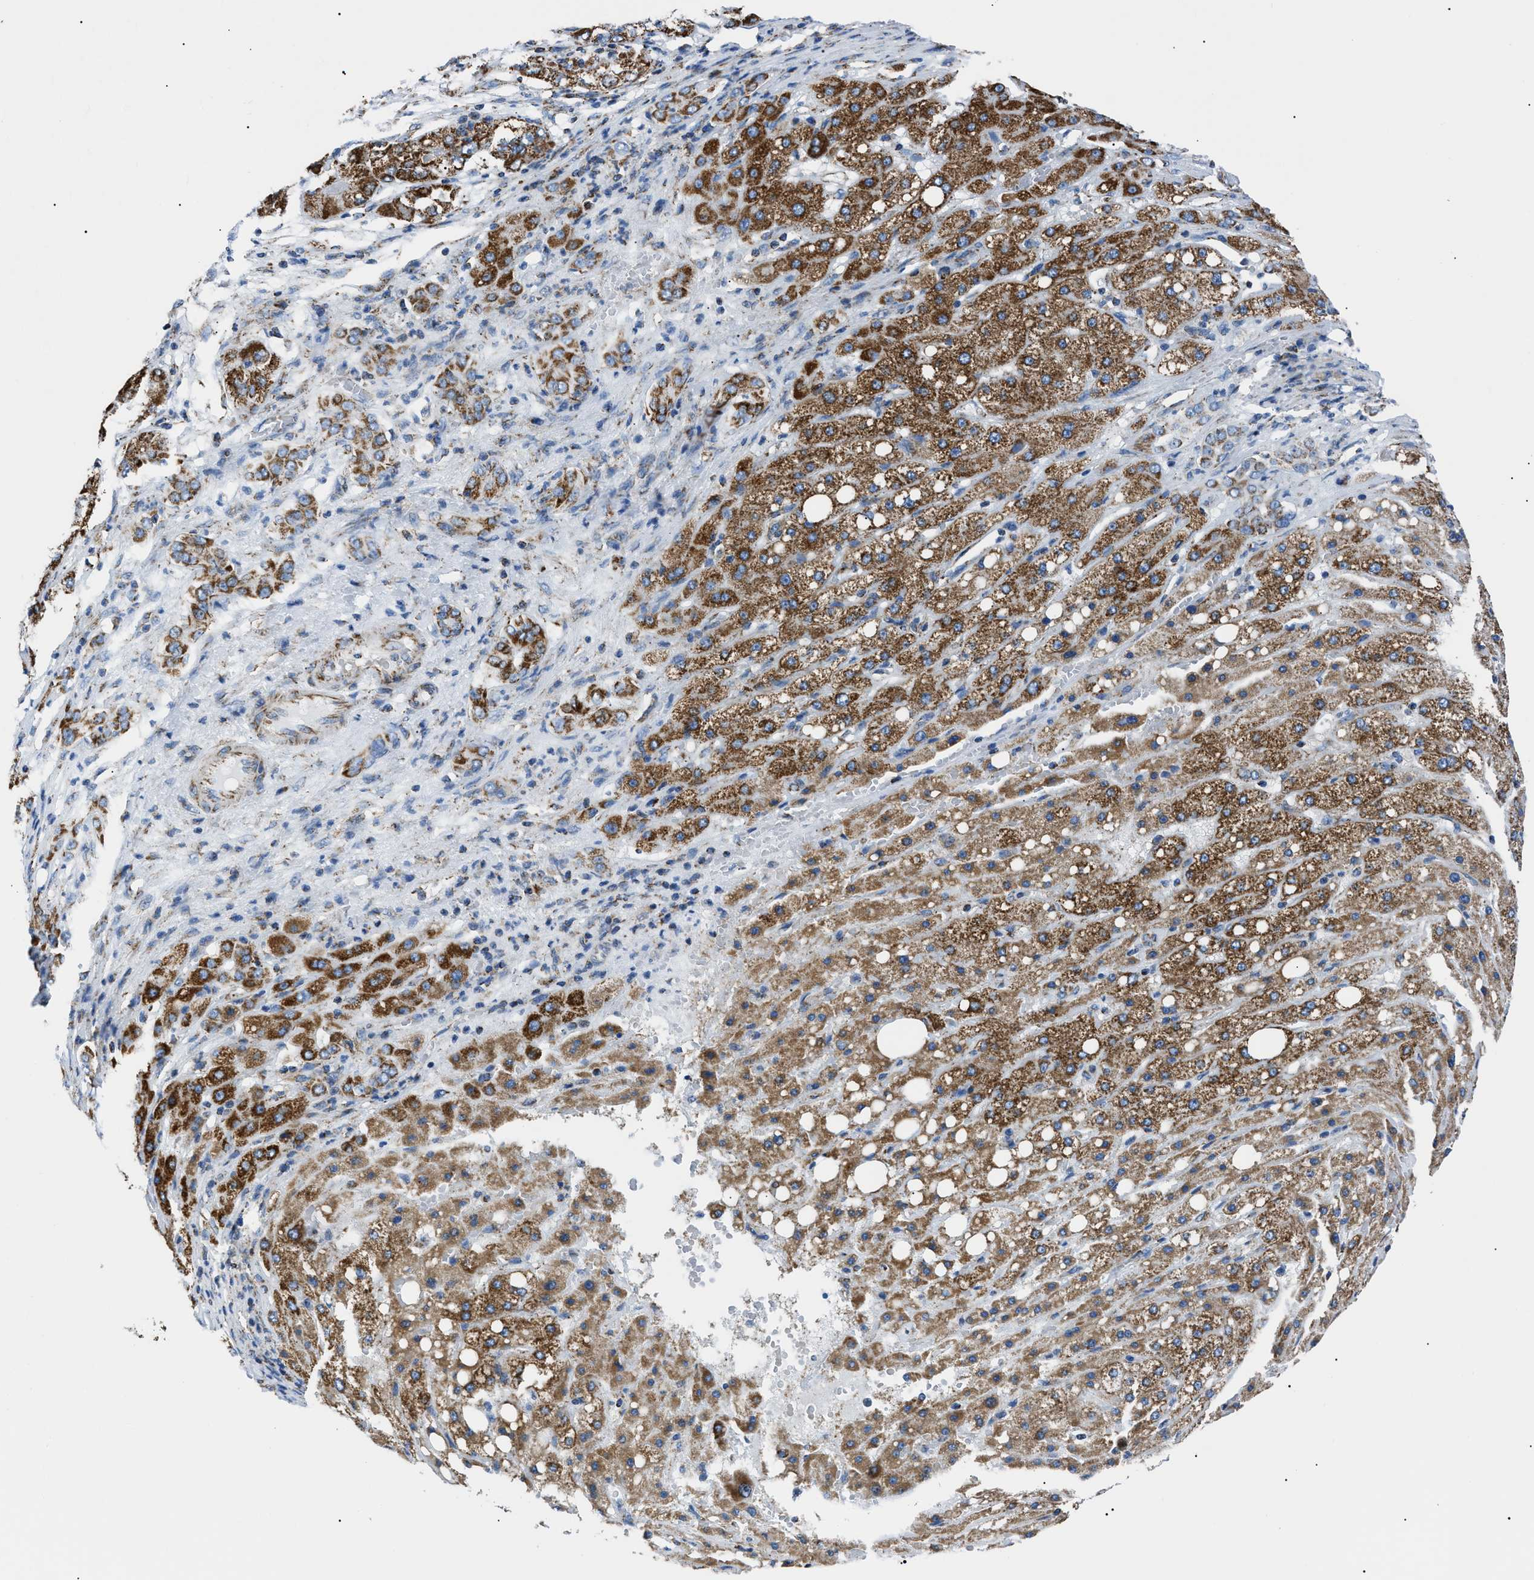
{"staining": {"intensity": "strong", "quantity": ">75%", "location": "cytoplasmic/membranous"}, "tissue": "liver cancer", "cell_type": "Tumor cells", "image_type": "cancer", "snomed": [{"axis": "morphology", "description": "Carcinoma, Hepatocellular, NOS"}, {"axis": "topography", "description": "Liver"}], "caption": "Protein staining of liver cancer (hepatocellular carcinoma) tissue exhibits strong cytoplasmic/membranous positivity in about >75% of tumor cells.", "gene": "PHB2", "patient": {"sex": "male", "age": 80}}